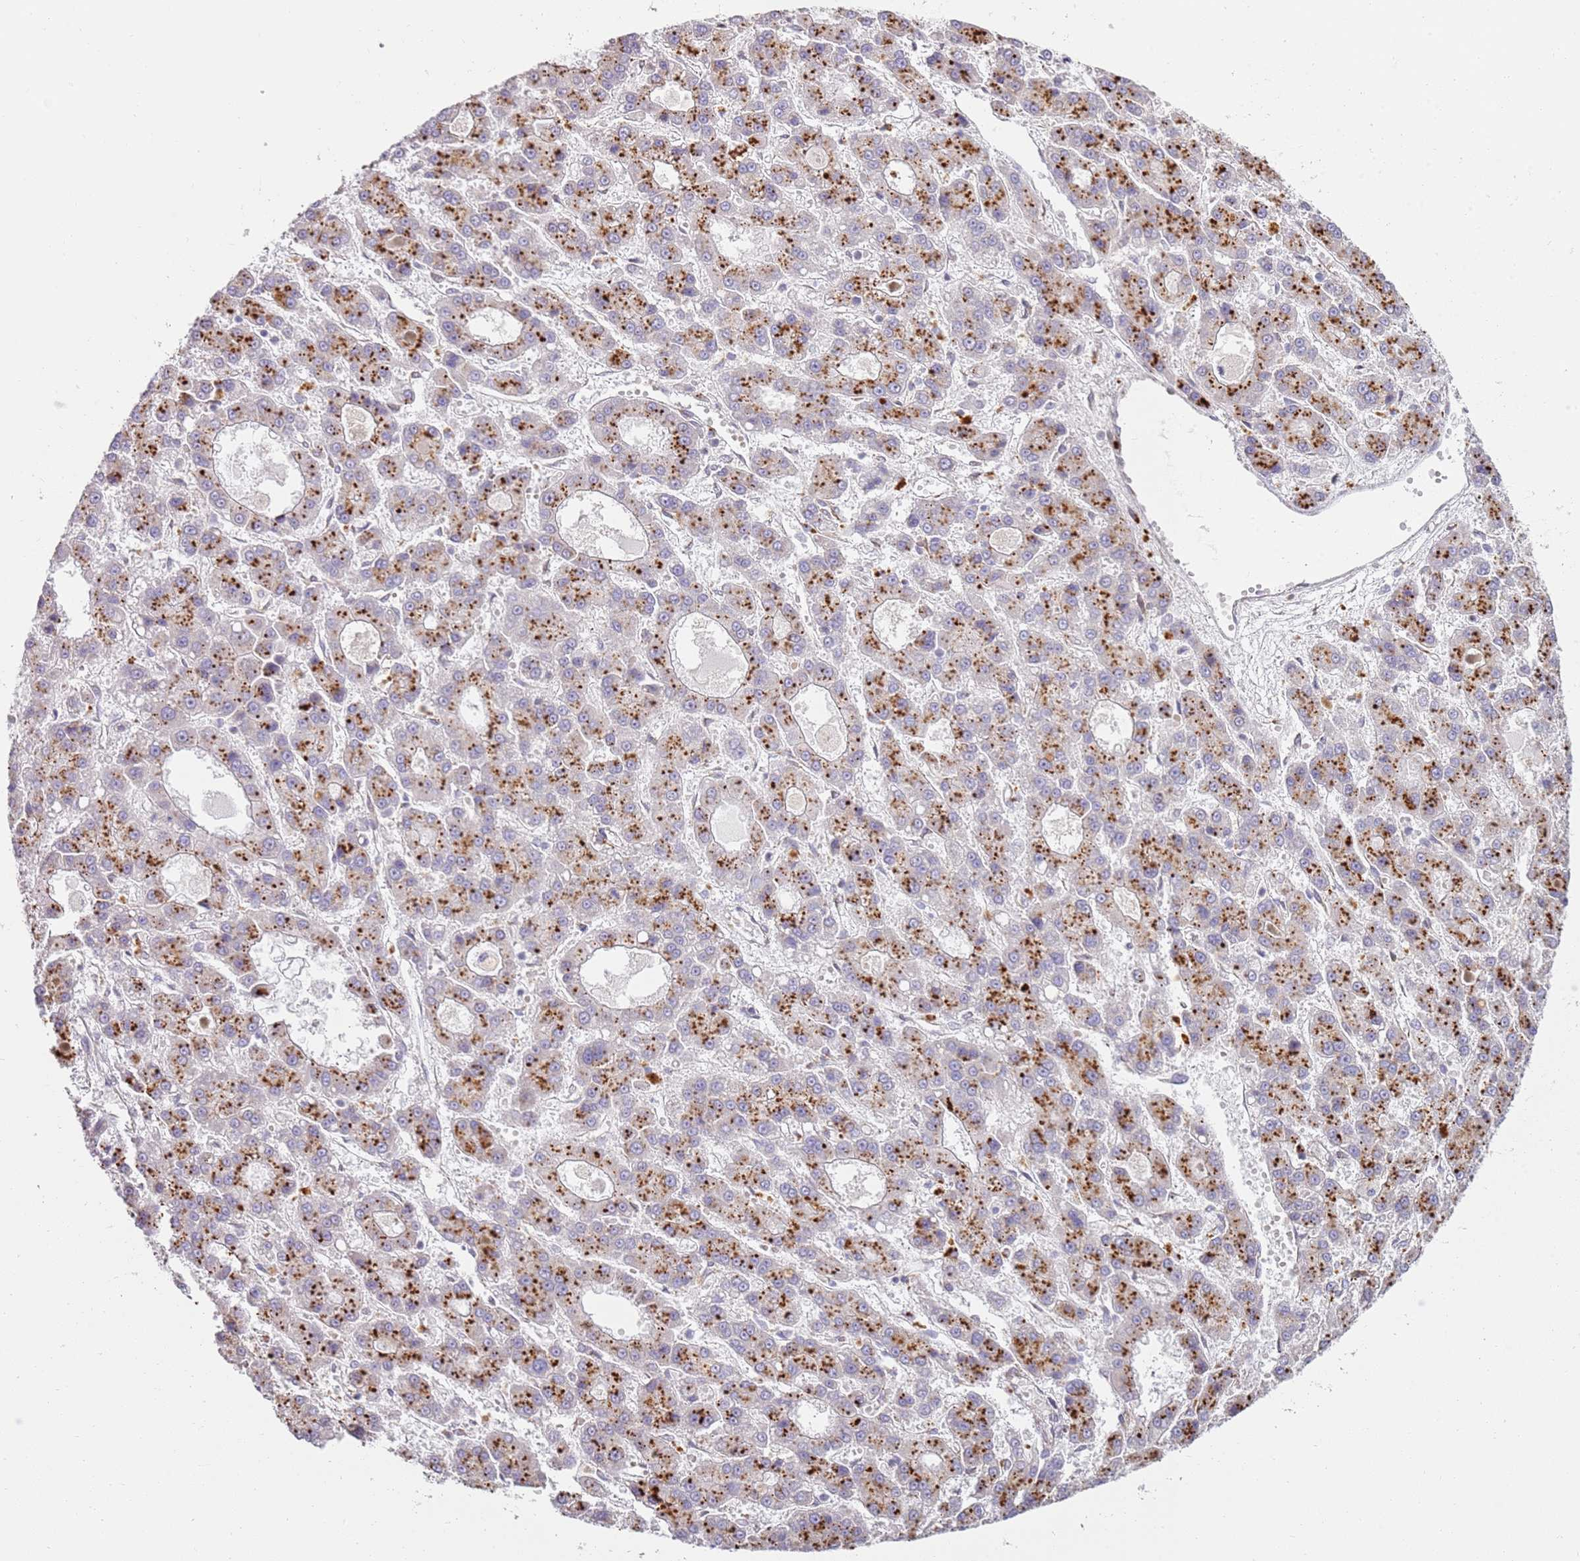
{"staining": {"intensity": "strong", "quantity": "25%-75%", "location": "cytoplasmic/membranous"}, "tissue": "liver cancer", "cell_type": "Tumor cells", "image_type": "cancer", "snomed": [{"axis": "morphology", "description": "Carcinoma, Hepatocellular, NOS"}, {"axis": "topography", "description": "Liver"}], "caption": "Hepatocellular carcinoma (liver) stained for a protein demonstrates strong cytoplasmic/membranous positivity in tumor cells. The staining was performed using DAB to visualize the protein expression in brown, while the nuclei were stained in blue with hematoxylin (Magnification: 20x).", "gene": "GRAP", "patient": {"sex": "male", "age": 70}}